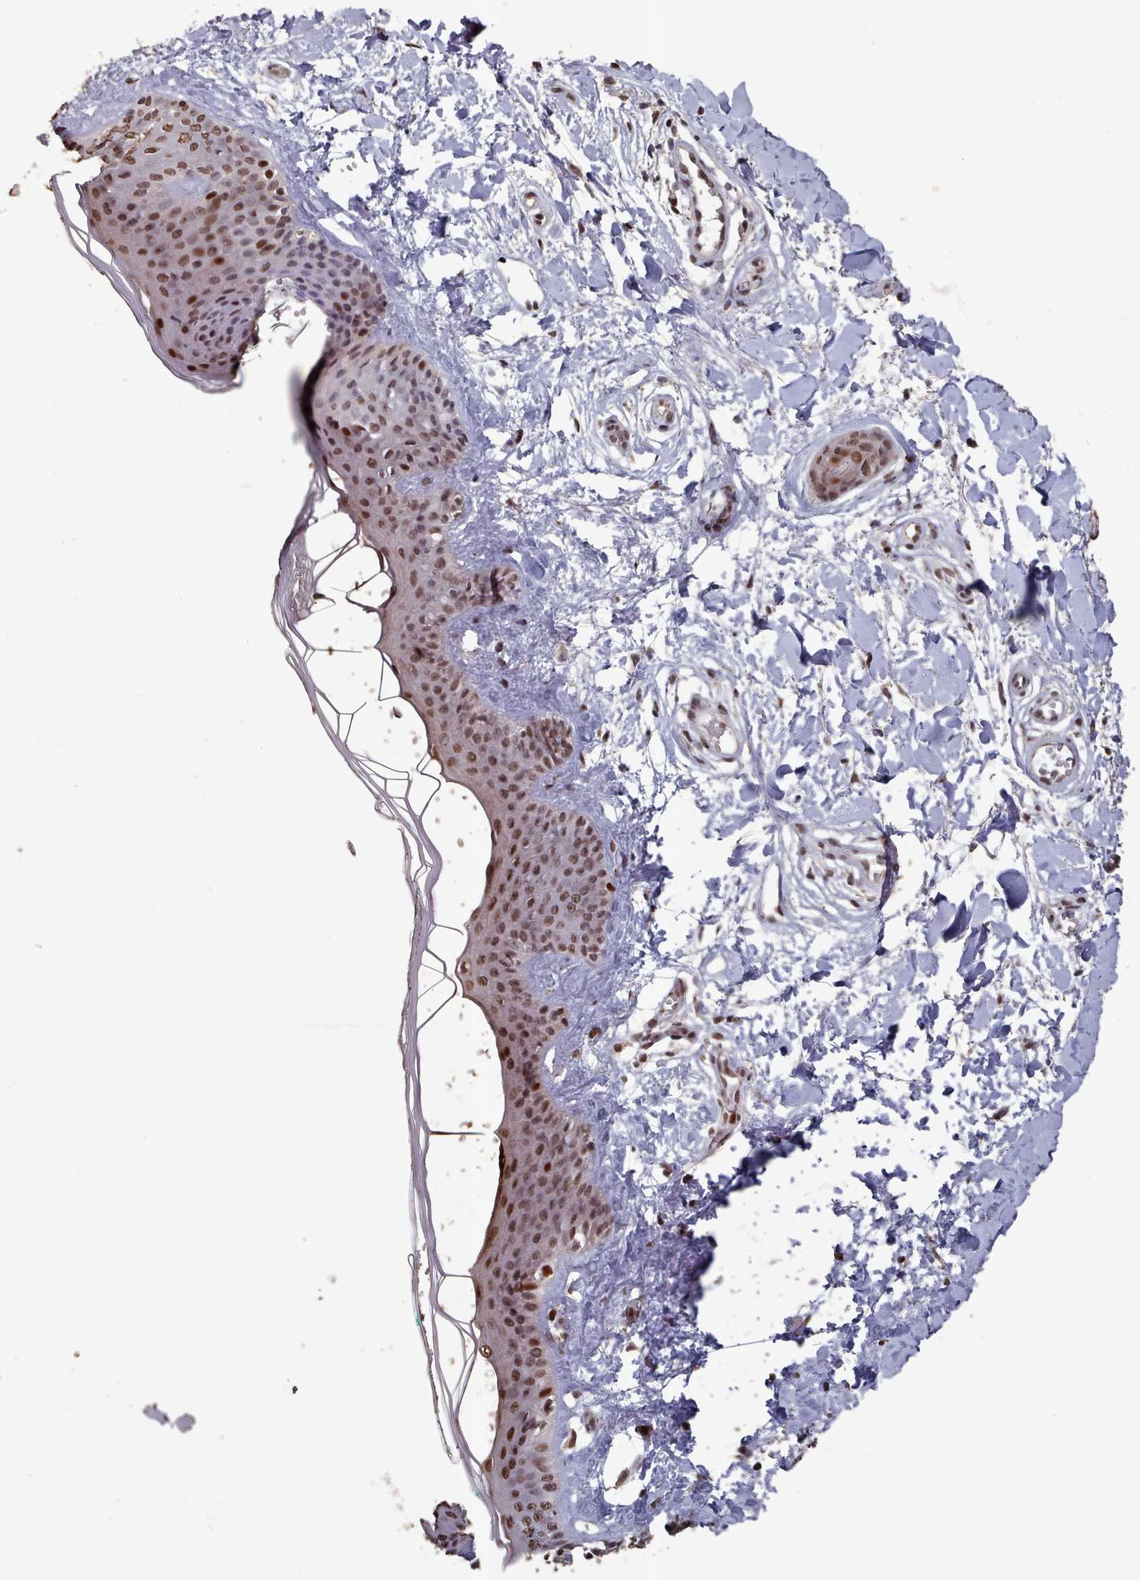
{"staining": {"intensity": "moderate", "quantity": ">75%", "location": "nuclear"}, "tissue": "skin", "cell_type": "Fibroblasts", "image_type": "normal", "snomed": [{"axis": "morphology", "description": "Normal tissue, NOS"}, {"axis": "topography", "description": "Skin"}], "caption": "Protein staining of benign skin shows moderate nuclear staining in about >75% of fibroblasts. (Brightfield microscopy of DAB IHC at high magnification).", "gene": "PNRC2", "patient": {"sex": "female", "age": 34}}